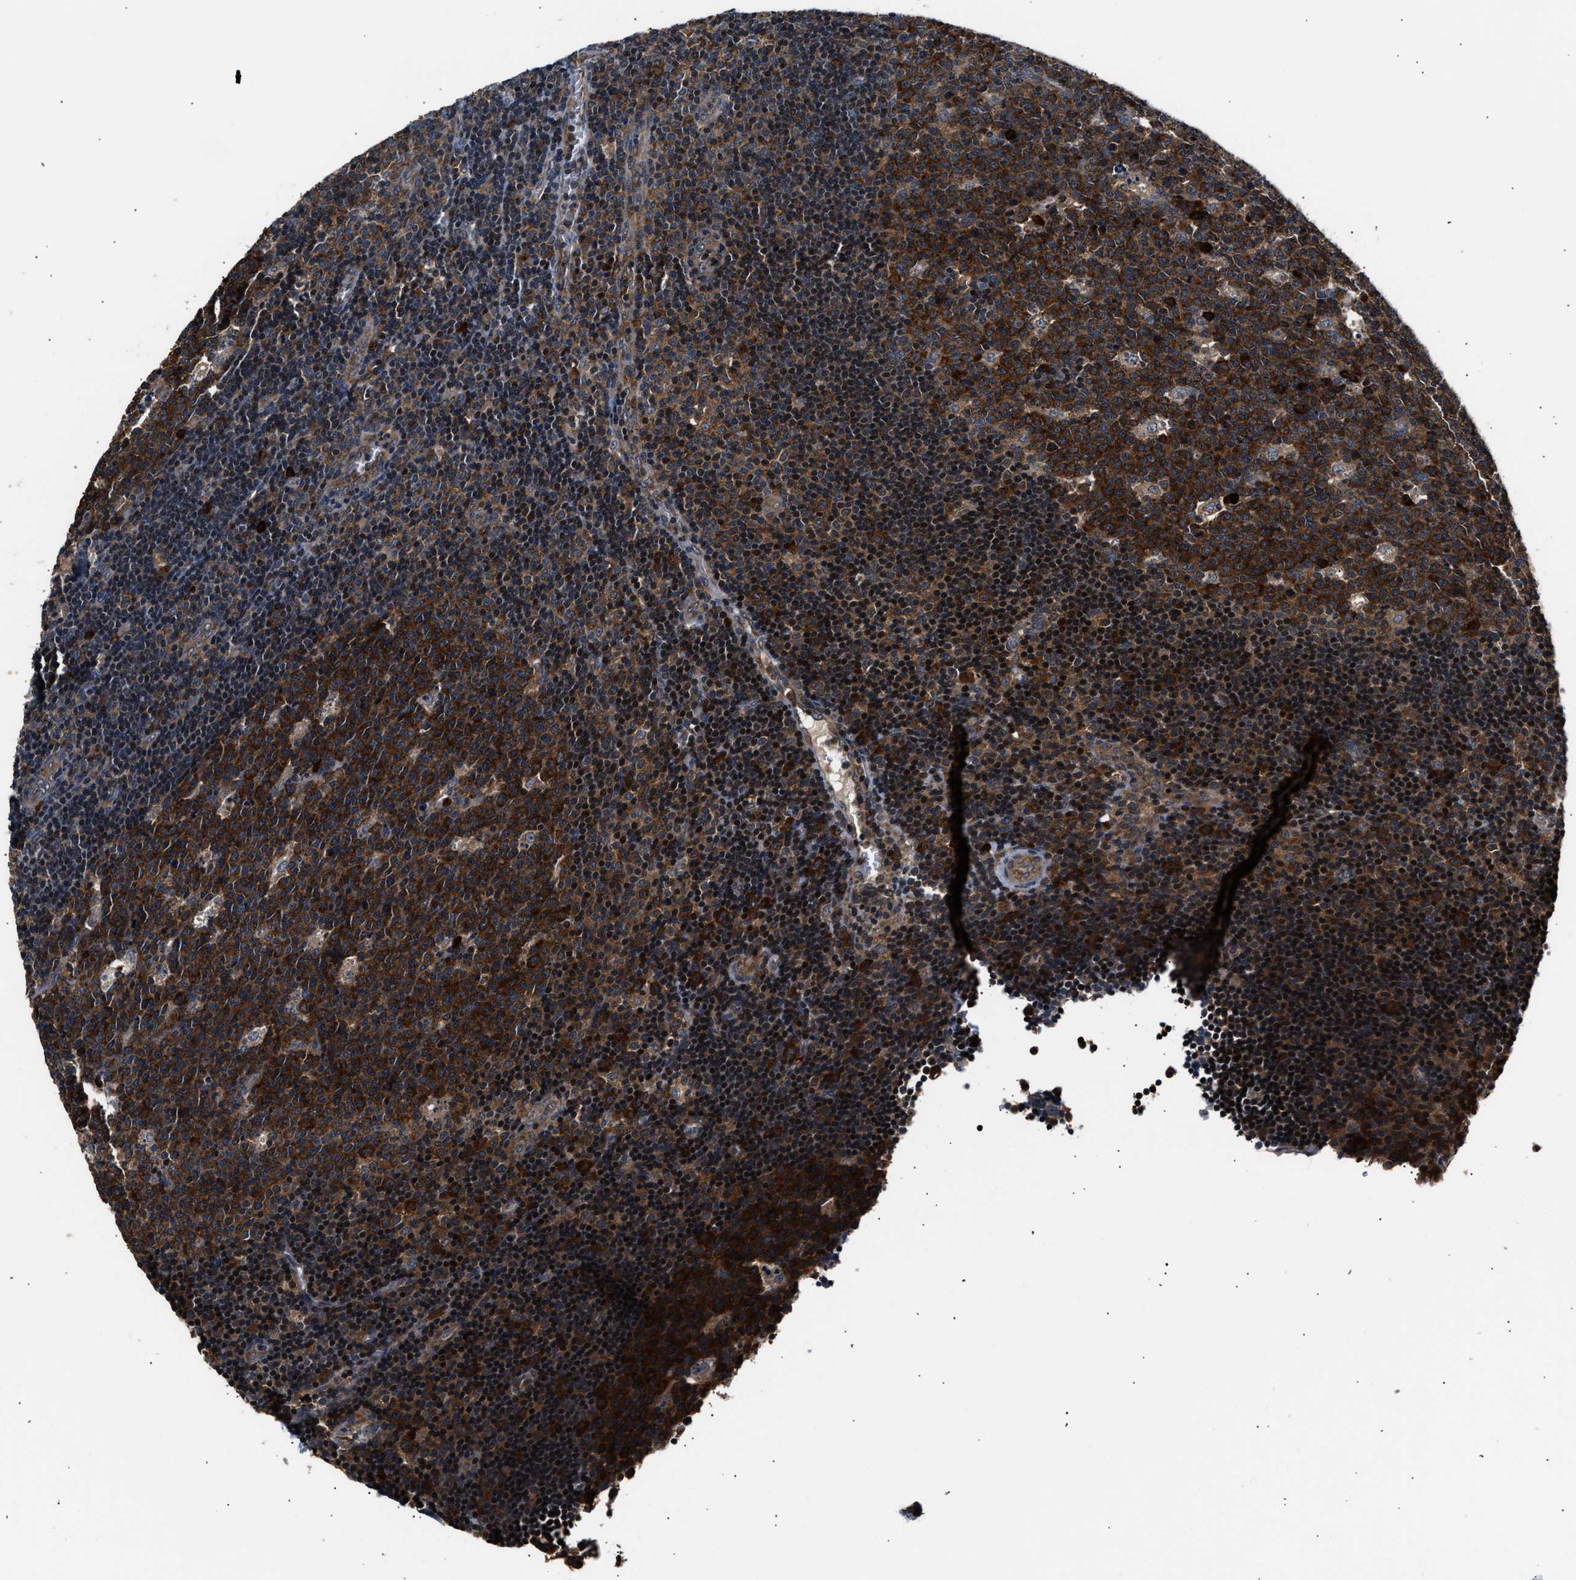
{"staining": {"intensity": "strong", "quantity": ">75%", "location": "cytoplasmic/membranous"}, "tissue": "lymph node", "cell_type": "Germinal center cells", "image_type": "normal", "snomed": [{"axis": "morphology", "description": "Normal tissue, NOS"}, {"axis": "topography", "description": "Lymph node"}, {"axis": "topography", "description": "Salivary gland"}], "caption": "IHC staining of benign lymph node, which displays high levels of strong cytoplasmic/membranous staining in about >75% of germinal center cells indicating strong cytoplasmic/membranous protein staining. The staining was performed using DAB (brown) for protein detection and nuclei were counterstained in hematoxylin (blue).", "gene": "IMPDH2", "patient": {"sex": "male", "age": 8}}